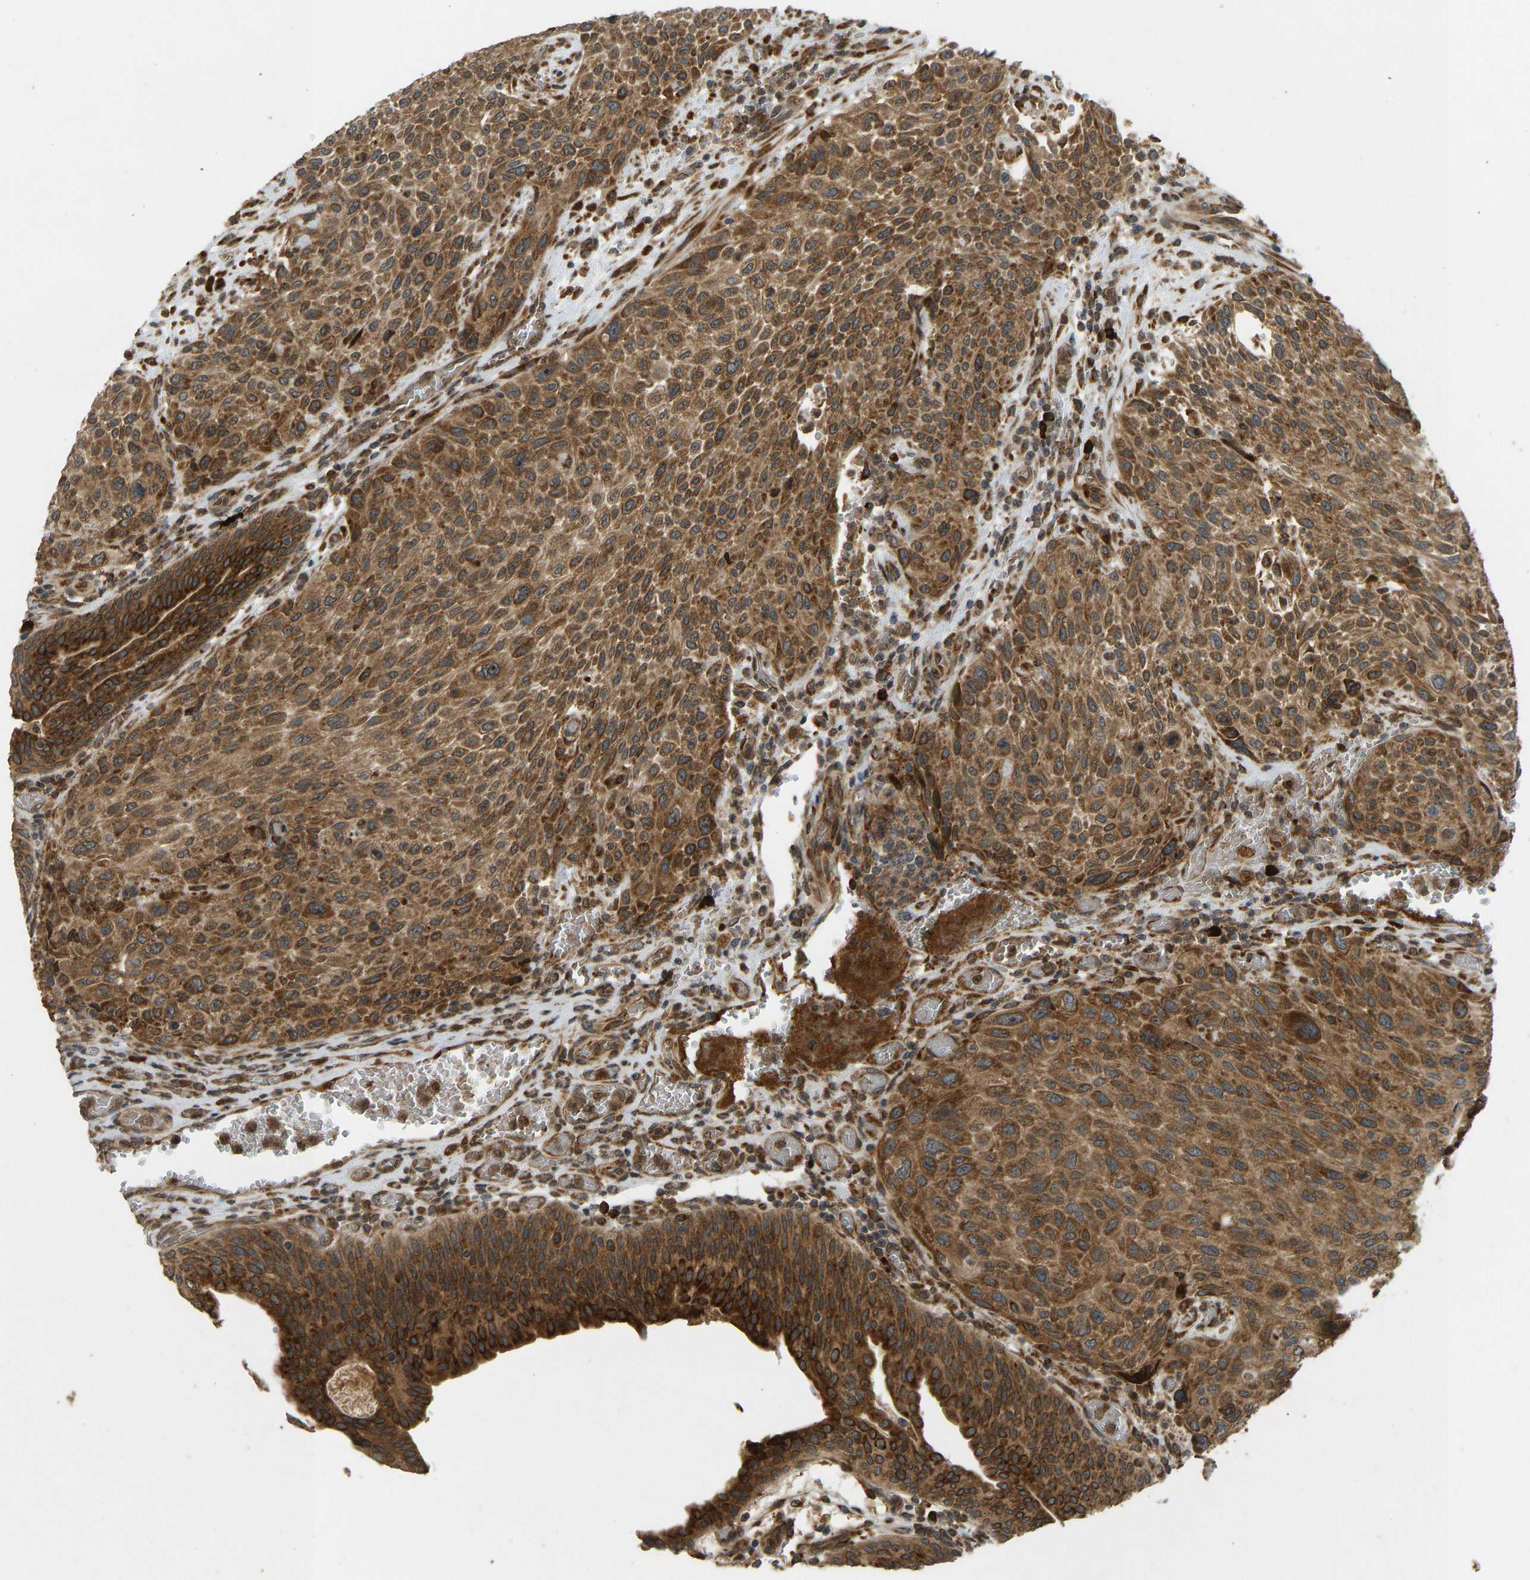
{"staining": {"intensity": "strong", "quantity": ">75%", "location": "cytoplasmic/membranous"}, "tissue": "urothelial cancer", "cell_type": "Tumor cells", "image_type": "cancer", "snomed": [{"axis": "morphology", "description": "Urothelial carcinoma, Low grade"}, {"axis": "morphology", "description": "Urothelial carcinoma, High grade"}, {"axis": "topography", "description": "Urinary bladder"}], "caption": "Immunohistochemistry (IHC) of urothelial cancer exhibits high levels of strong cytoplasmic/membranous positivity in approximately >75% of tumor cells.", "gene": "RPN2", "patient": {"sex": "male", "age": 35}}